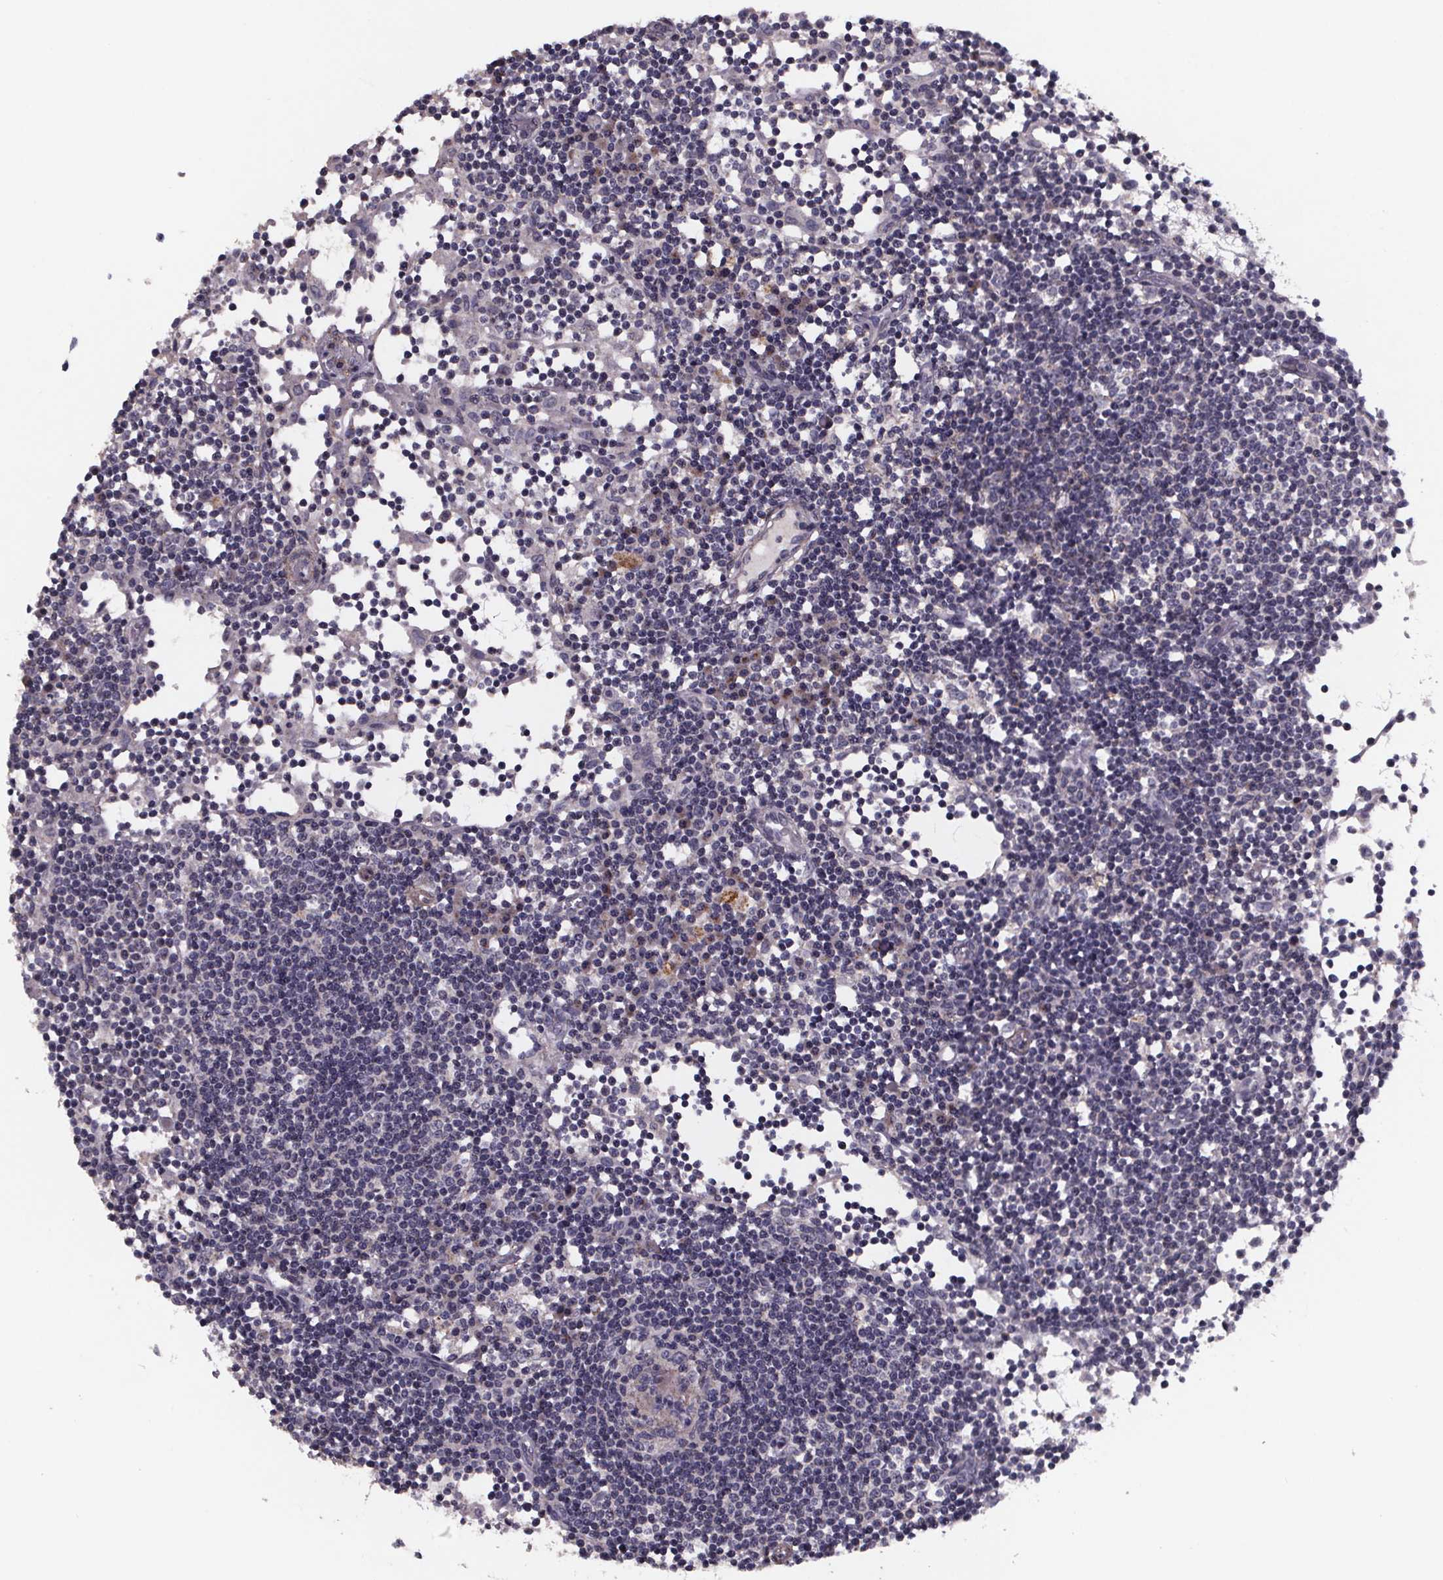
{"staining": {"intensity": "negative", "quantity": "none", "location": "none"}, "tissue": "lymph node", "cell_type": "Germinal center cells", "image_type": "normal", "snomed": [{"axis": "morphology", "description": "Normal tissue, NOS"}, {"axis": "topography", "description": "Lymph node"}], "caption": "Germinal center cells show no significant staining in benign lymph node.", "gene": "PALLD", "patient": {"sex": "female", "age": 72}}